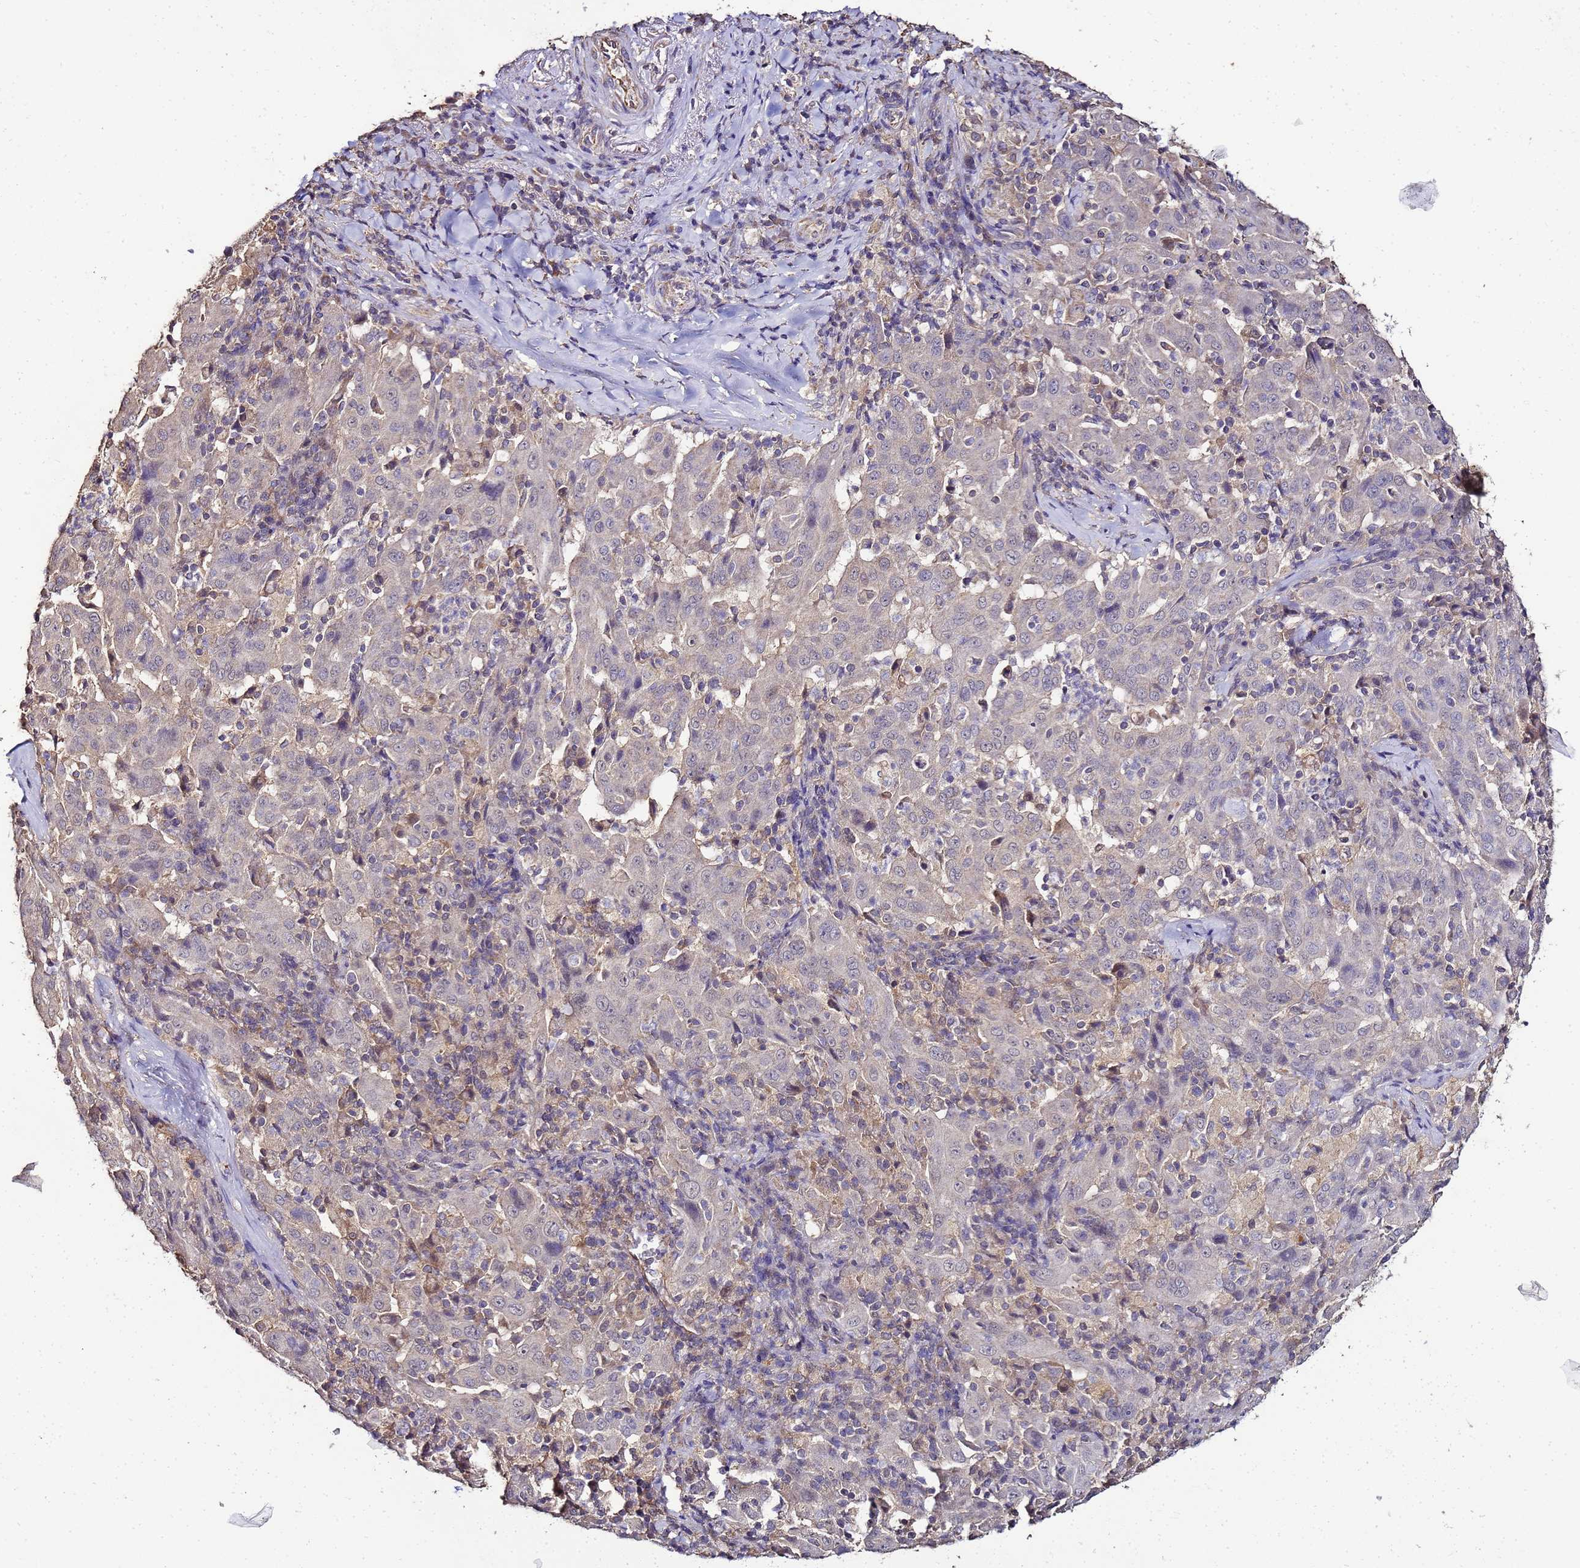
{"staining": {"intensity": "negative", "quantity": "none", "location": "none"}, "tissue": "pancreatic cancer", "cell_type": "Tumor cells", "image_type": "cancer", "snomed": [{"axis": "morphology", "description": "Adenocarcinoma, NOS"}, {"axis": "topography", "description": "Pancreas"}], "caption": "This micrograph is of adenocarcinoma (pancreatic) stained with IHC to label a protein in brown with the nuclei are counter-stained blue. There is no positivity in tumor cells. The staining was performed using DAB to visualize the protein expression in brown, while the nuclei were stained in blue with hematoxylin (Magnification: 20x).", "gene": "ENOPH1", "patient": {"sex": "male", "age": 63}}